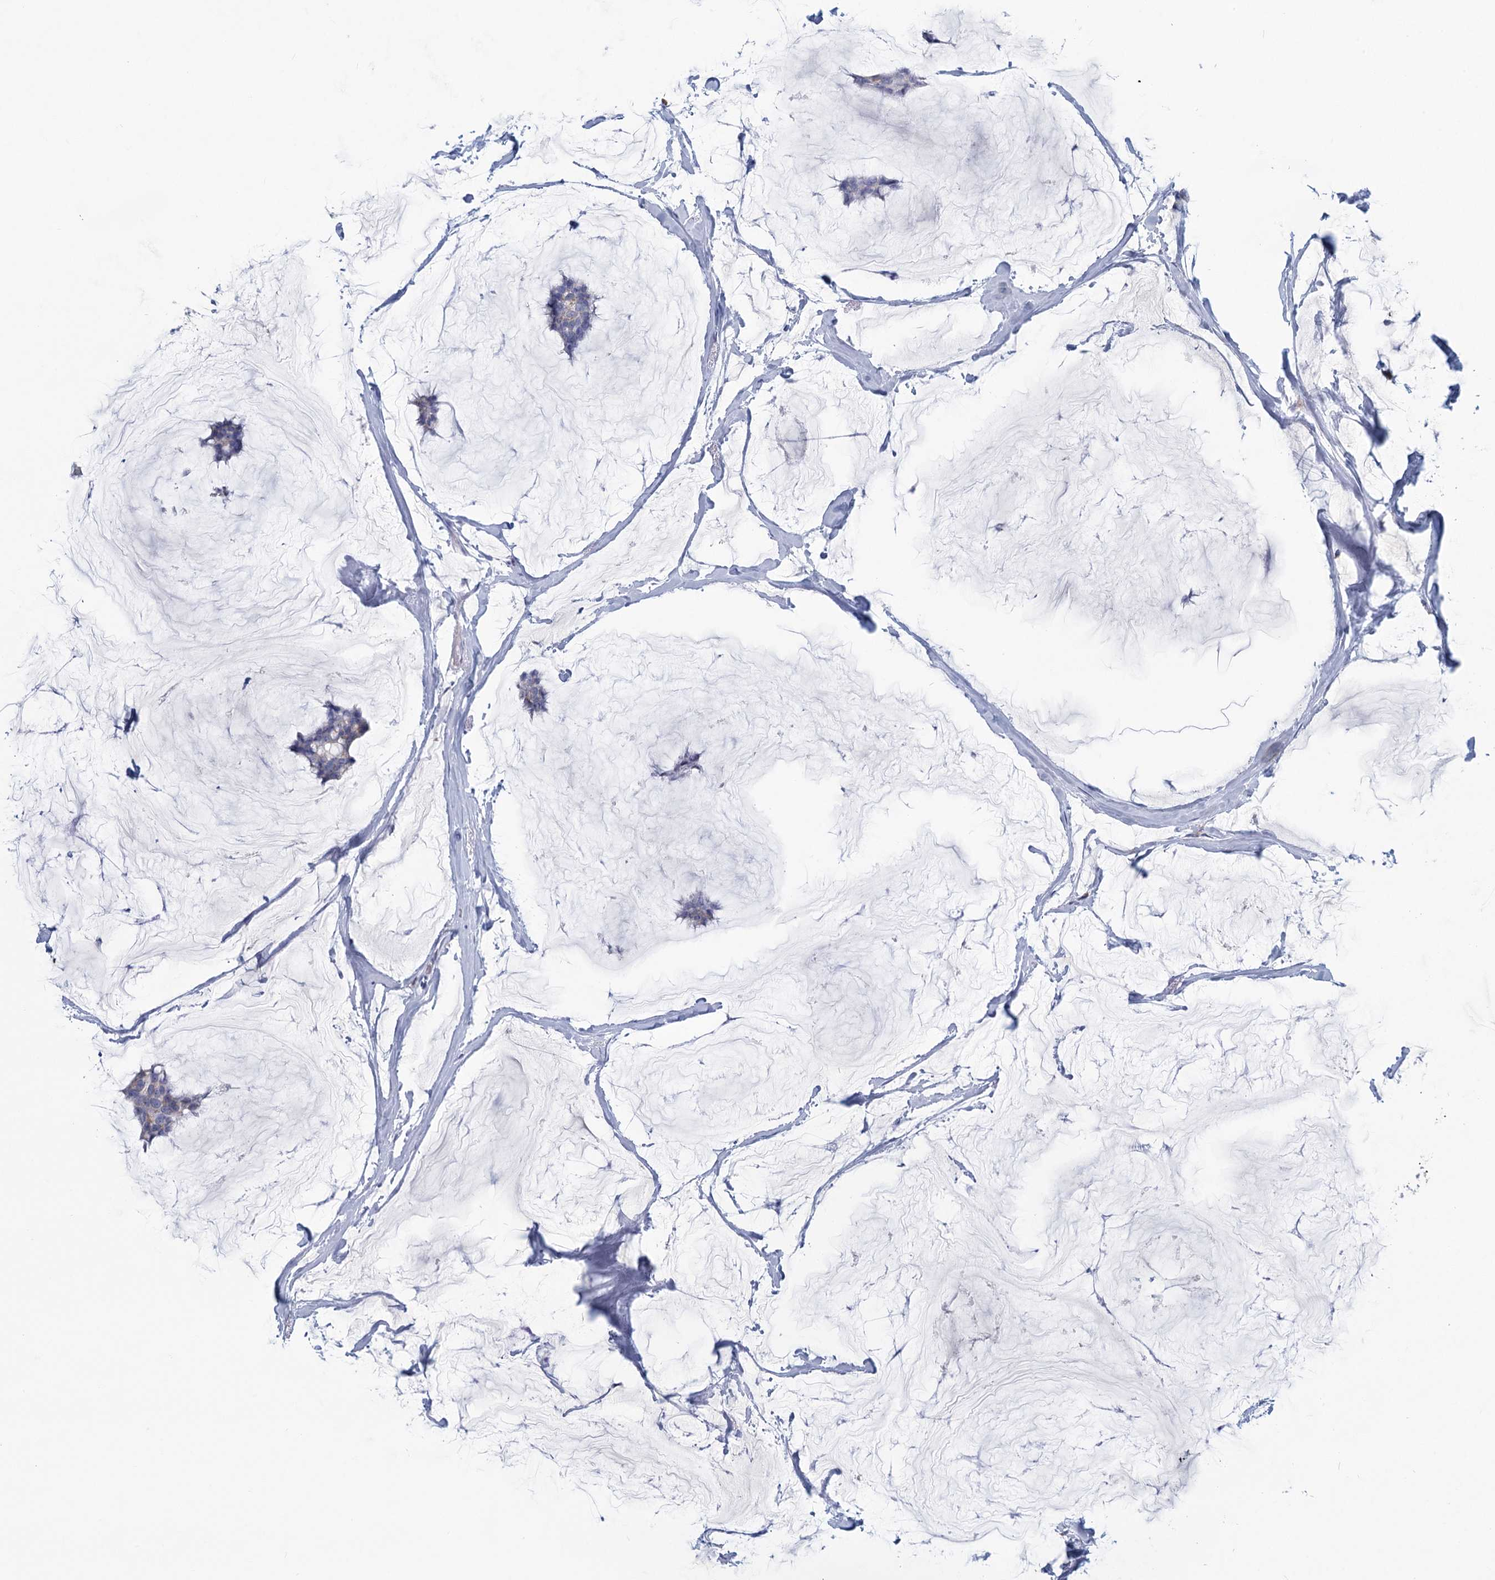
{"staining": {"intensity": "negative", "quantity": "none", "location": "none"}, "tissue": "breast cancer", "cell_type": "Tumor cells", "image_type": "cancer", "snomed": [{"axis": "morphology", "description": "Duct carcinoma"}, {"axis": "topography", "description": "Breast"}], "caption": "The histopathology image displays no staining of tumor cells in breast cancer. (Immunohistochemistry (ihc), brightfield microscopy, high magnification).", "gene": "NDUFC2", "patient": {"sex": "female", "age": 93}}